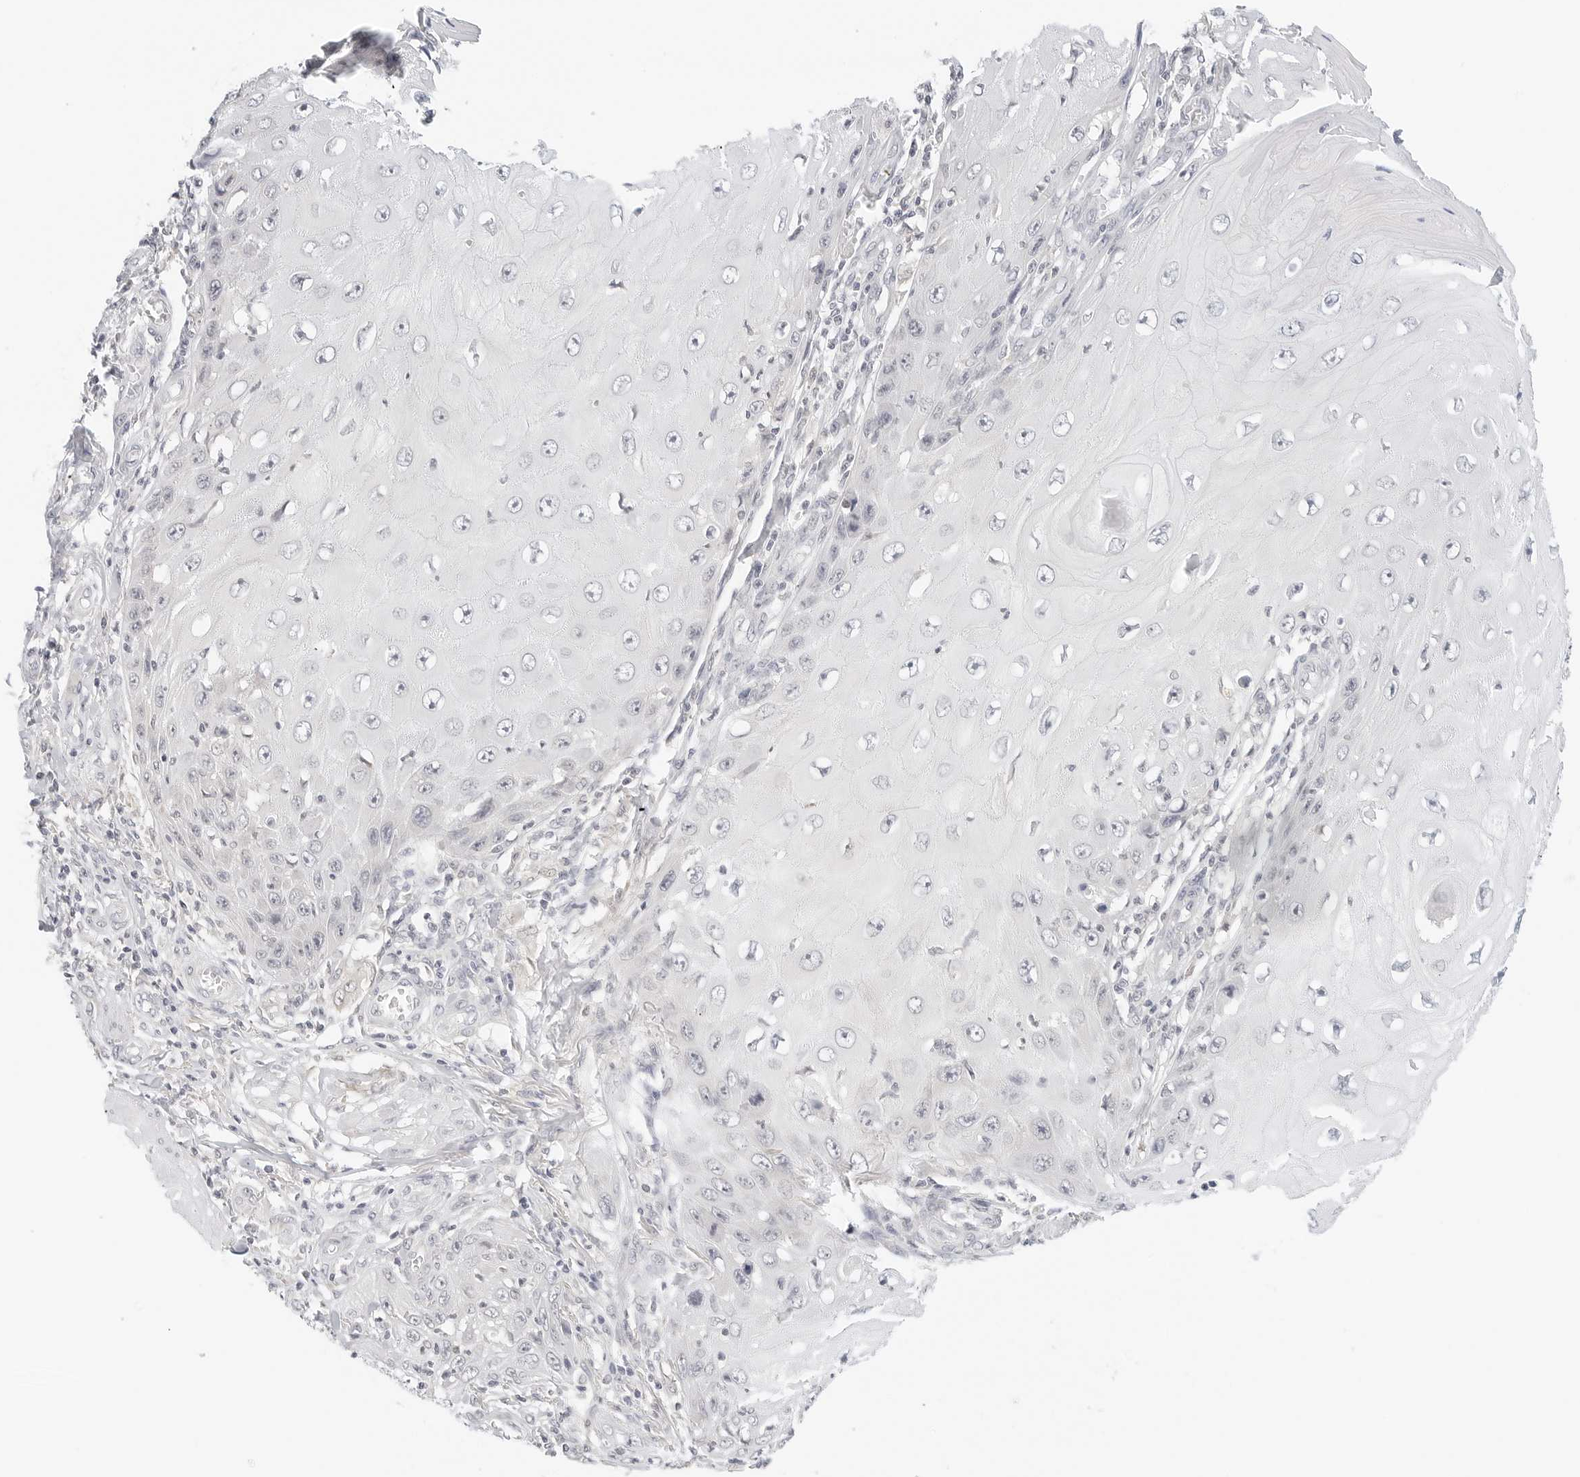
{"staining": {"intensity": "negative", "quantity": "none", "location": "none"}, "tissue": "skin cancer", "cell_type": "Tumor cells", "image_type": "cancer", "snomed": [{"axis": "morphology", "description": "Squamous cell carcinoma, NOS"}, {"axis": "topography", "description": "Skin"}], "caption": "Protein analysis of skin cancer (squamous cell carcinoma) shows no significant positivity in tumor cells. The staining was performed using DAB to visualize the protein expression in brown, while the nuclei were stained in blue with hematoxylin (Magnification: 20x).", "gene": "NEO1", "patient": {"sex": "female", "age": 73}}